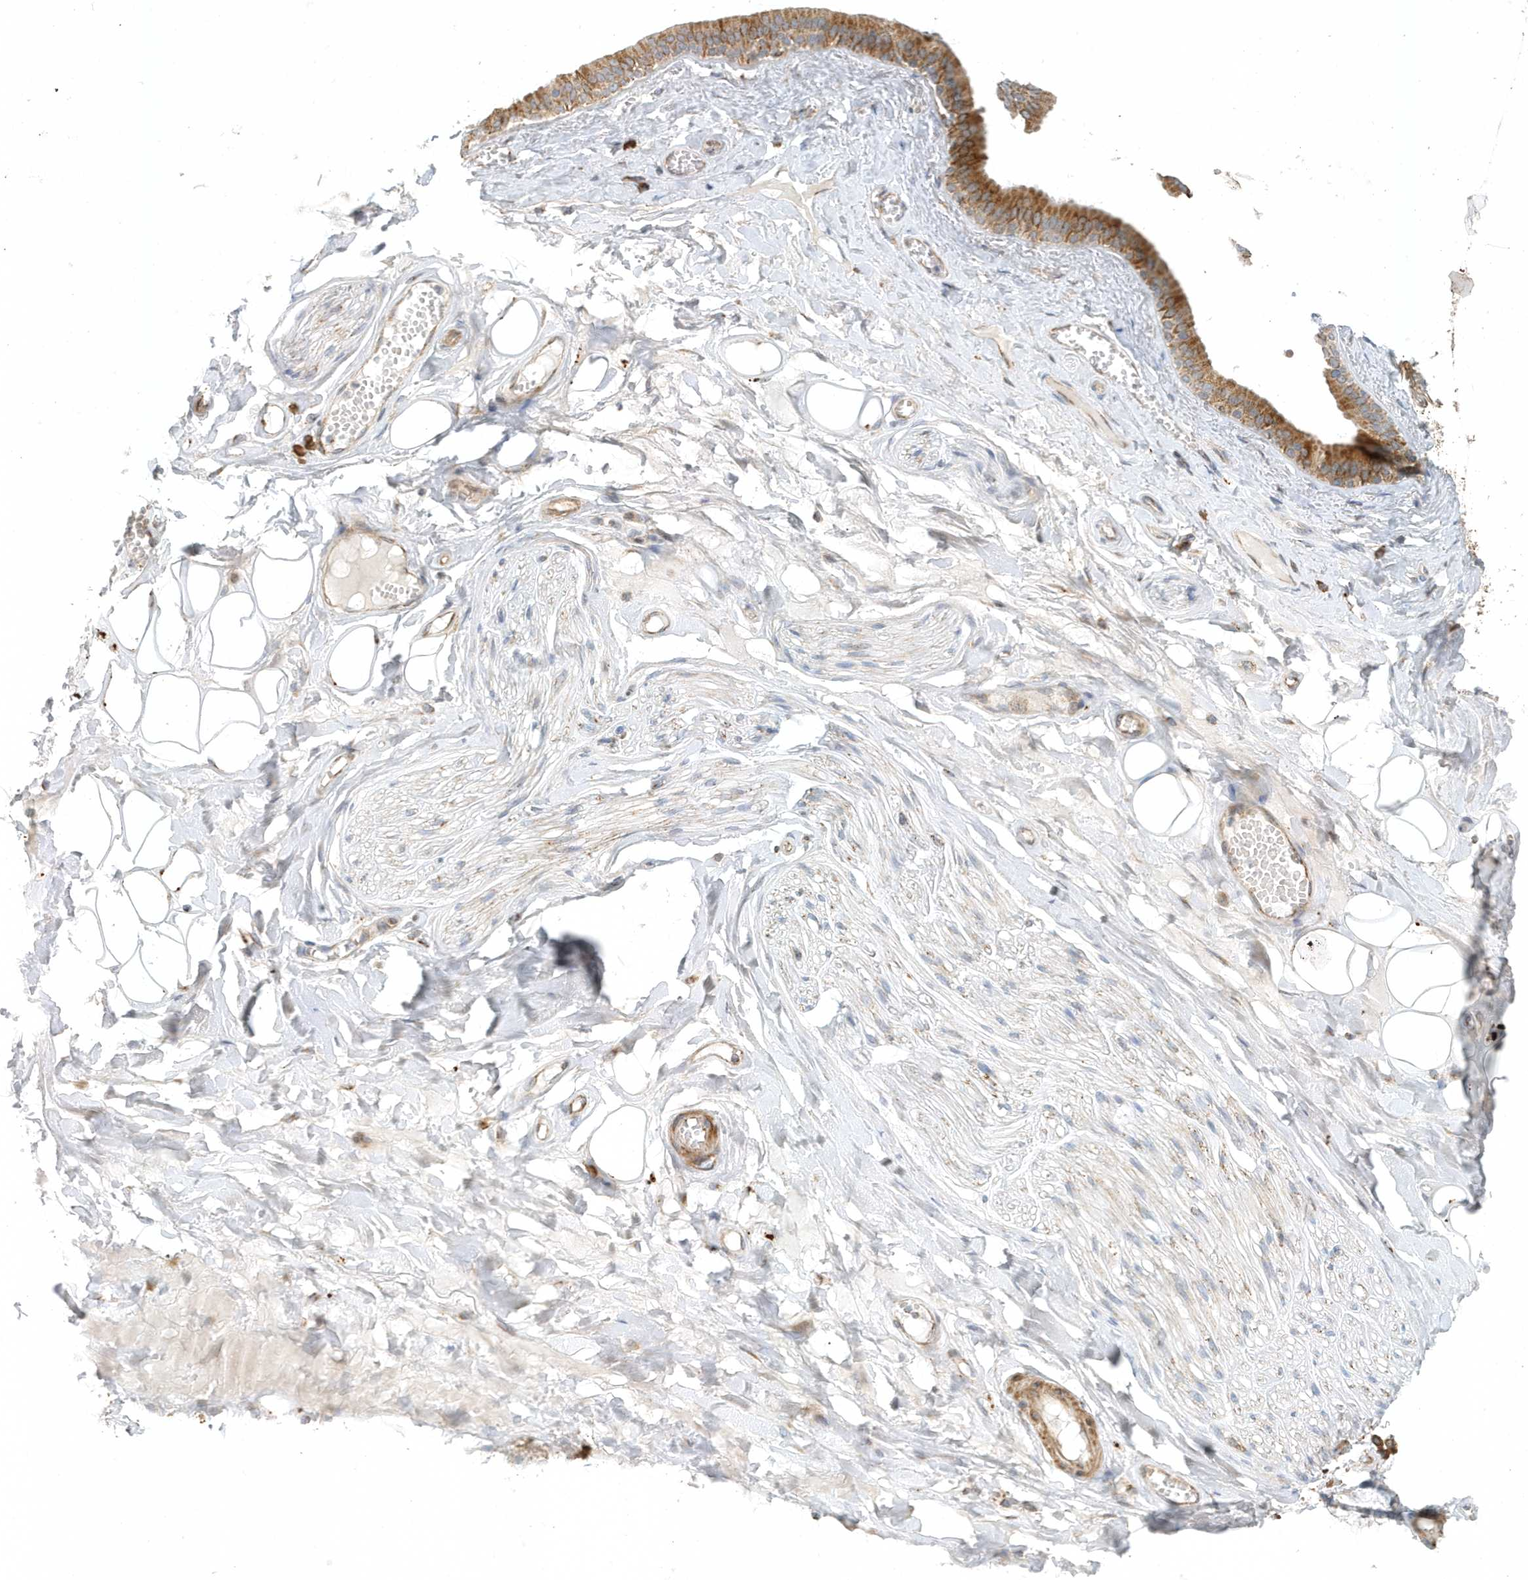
{"staining": {"intensity": "moderate", "quantity": ">75%", "location": "cytoplasmic/membranous"}, "tissue": "adipose tissue", "cell_type": "Adipocytes", "image_type": "normal", "snomed": [{"axis": "morphology", "description": "Normal tissue, NOS"}, {"axis": "morphology", "description": "Inflammation, NOS"}, {"axis": "topography", "description": "Salivary gland"}, {"axis": "topography", "description": "Peripheral nerve tissue"}], "caption": "Adipocytes show medium levels of moderate cytoplasmic/membranous expression in approximately >75% of cells in unremarkable adipose tissue.", "gene": "MAN1A1", "patient": {"sex": "female", "age": 75}}